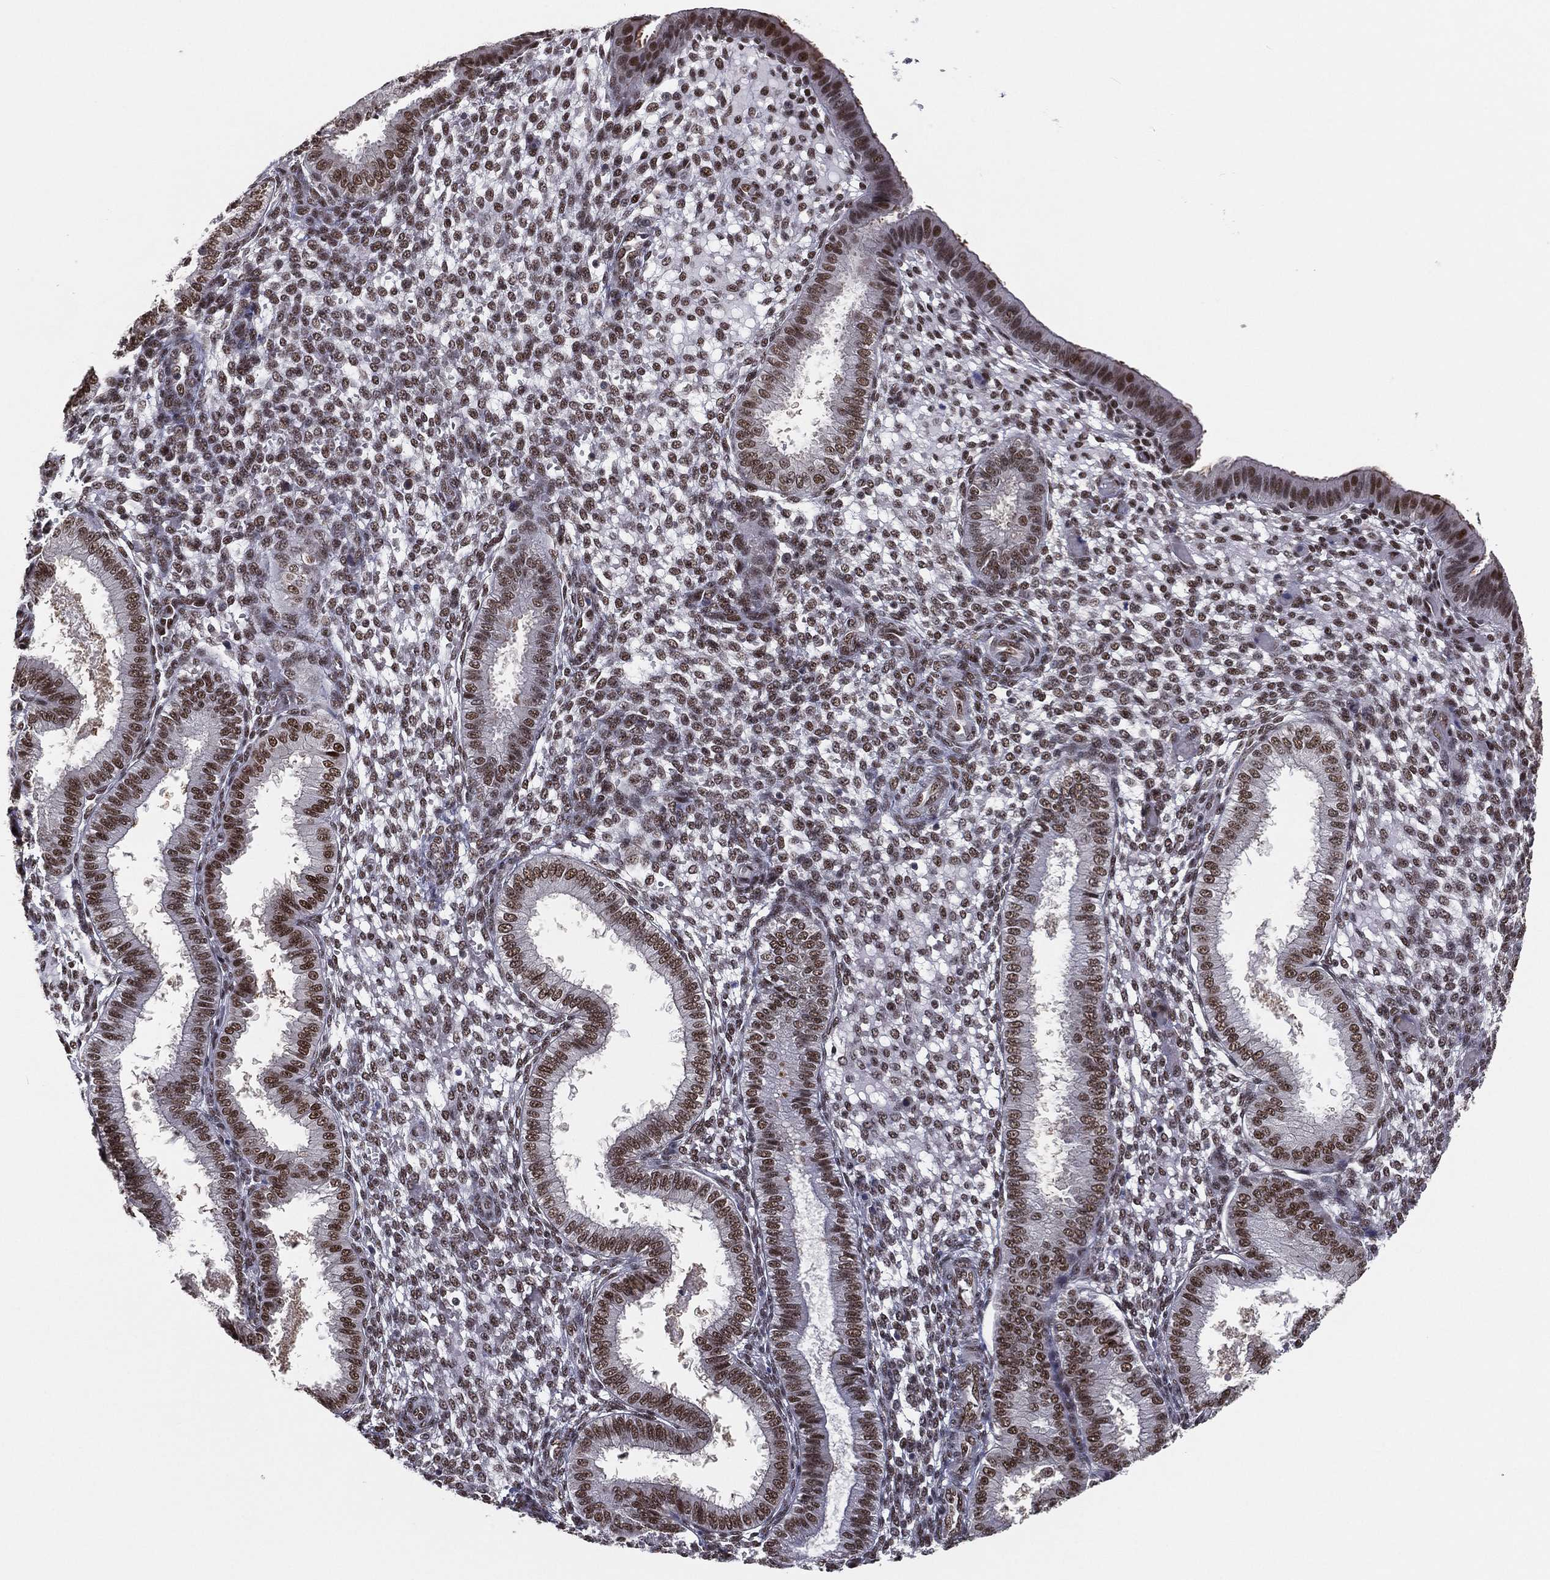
{"staining": {"intensity": "strong", "quantity": "25%-75%", "location": "nuclear"}, "tissue": "endometrium", "cell_type": "Cells in endometrial stroma", "image_type": "normal", "snomed": [{"axis": "morphology", "description": "Normal tissue, NOS"}, {"axis": "topography", "description": "Endometrium"}], "caption": "About 25%-75% of cells in endometrial stroma in benign human endometrium demonstrate strong nuclear protein positivity as visualized by brown immunohistochemical staining.", "gene": "GPALPP1", "patient": {"sex": "female", "age": 43}}